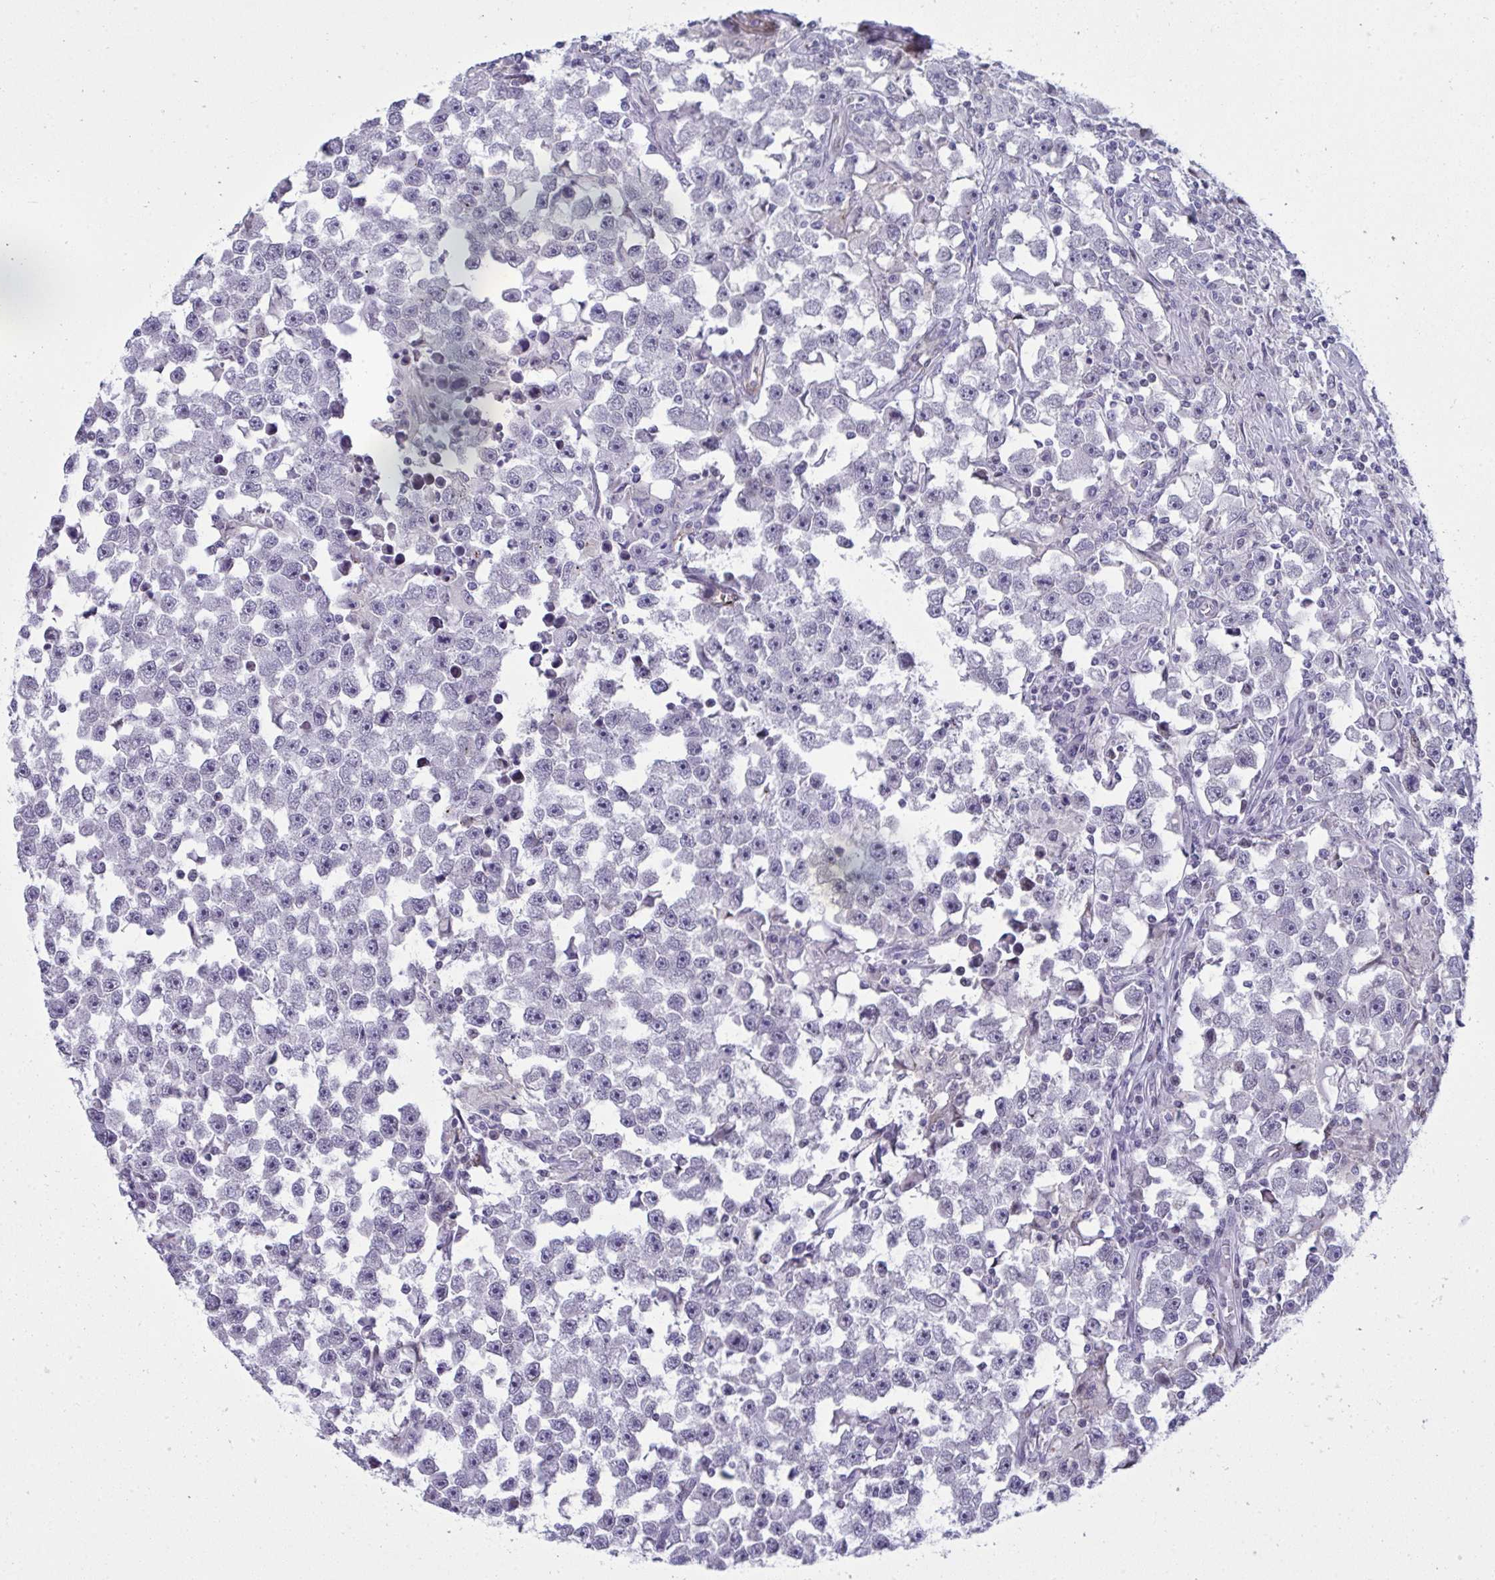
{"staining": {"intensity": "negative", "quantity": "none", "location": "none"}, "tissue": "testis cancer", "cell_type": "Tumor cells", "image_type": "cancer", "snomed": [{"axis": "morphology", "description": "Seminoma, NOS"}, {"axis": "topography", "description": "Testis"}], "caption": "Human seminoma (testis) stained for a protein using immunohistochemistry (IHC) exhibits no staining in tumor cells.", "gene": "ZFHX3", "patient": {"sex": "male", "age": 33}}